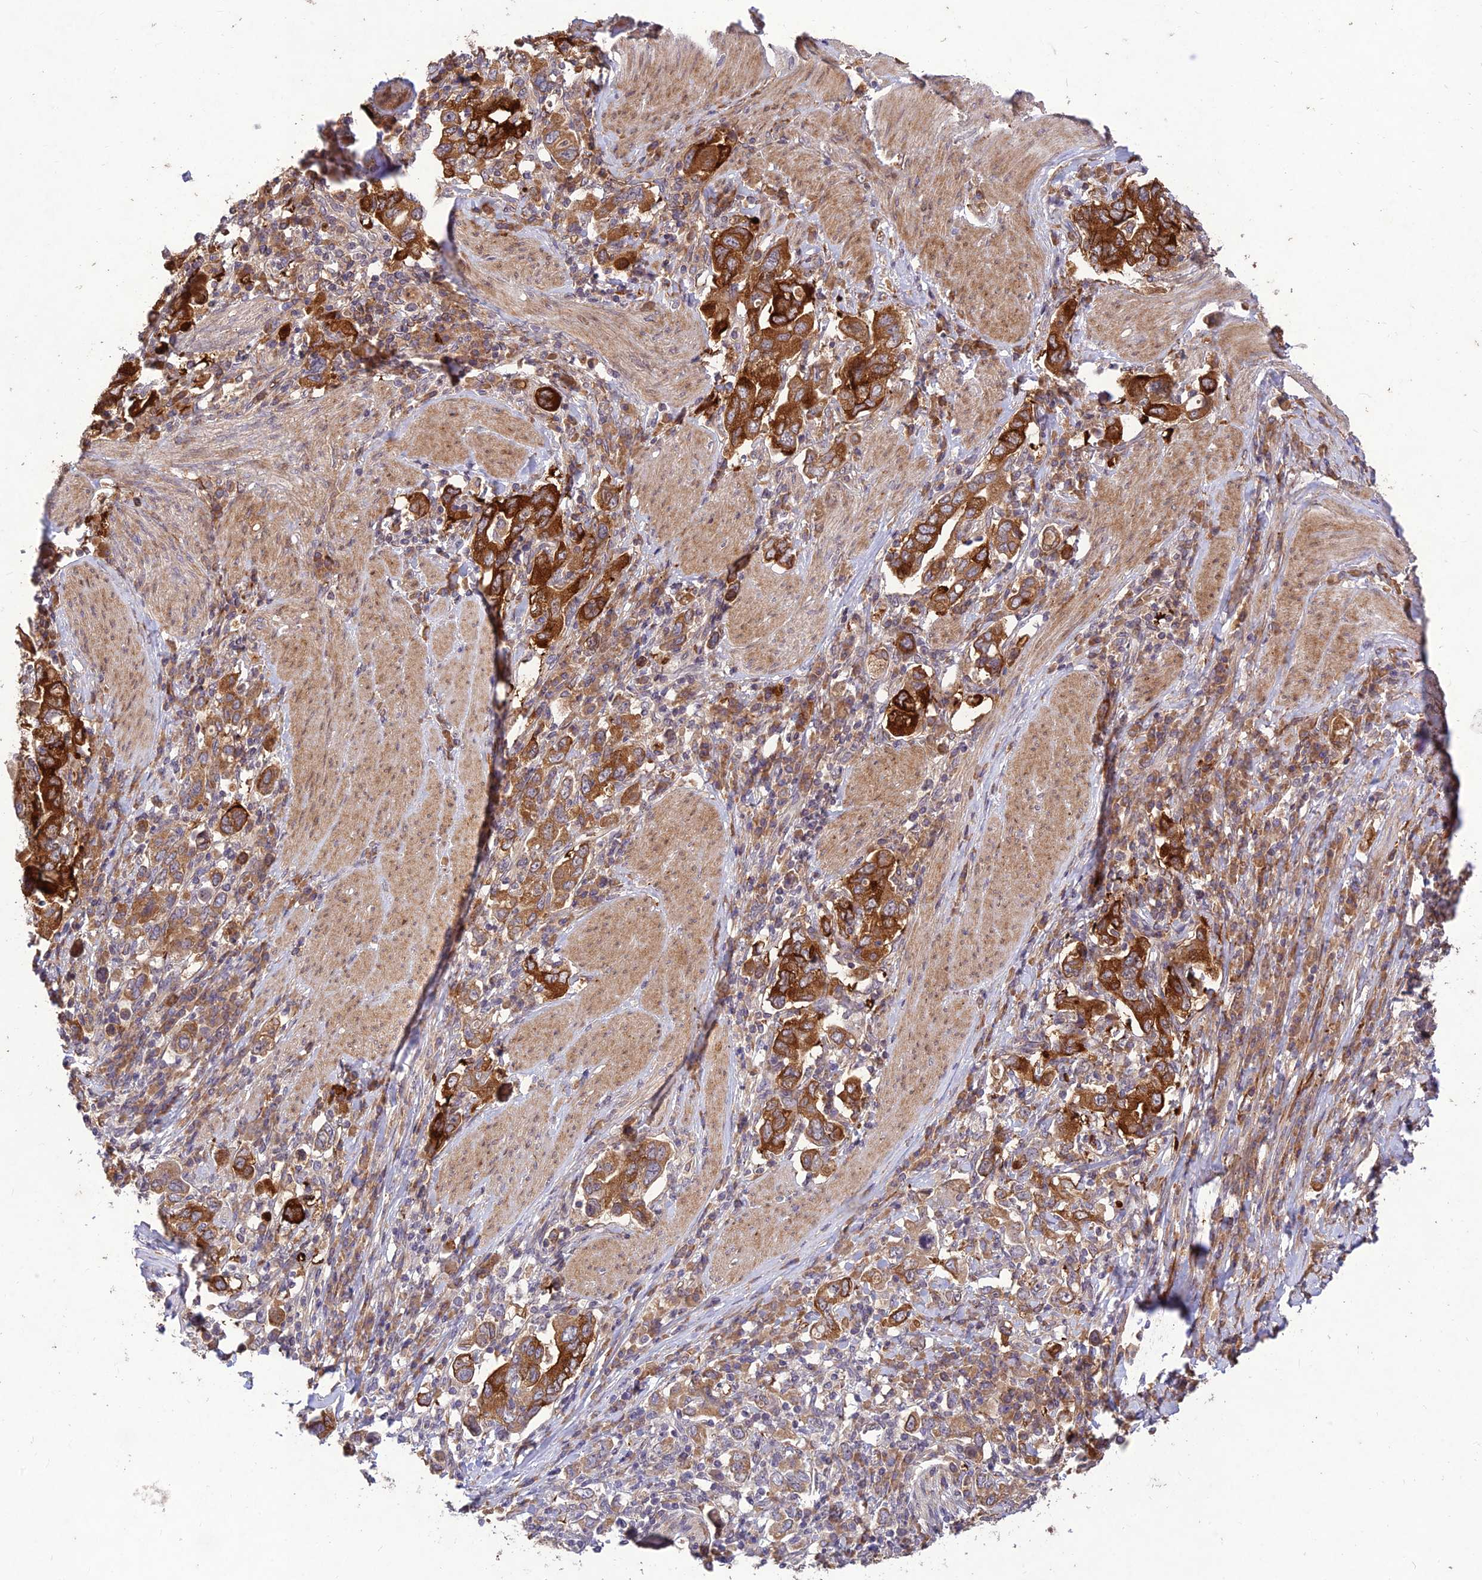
{"staining": {"intensity": "strong", "quantity": ">75%", "location": "cytoplasmic/membranous"}, "tissue": "stomach cancer", "cell_type": "Tumor cells", "image_type": "cancer", "snomed": [{"axis": "morphology", "description": "Adenocarcinoma, NOS"}, {"axis": "topography", "description": "Stomach, upper"}, {"axis": "topography", "description": "Stomach"}], "caption": "A brown stain labels strong cytoplasmic/membranous positivity of a protein in stomach adenocarcinoma tumor cells.", "gene": "PPP1R11", "patient": {"sex": "male", "age": 62}}